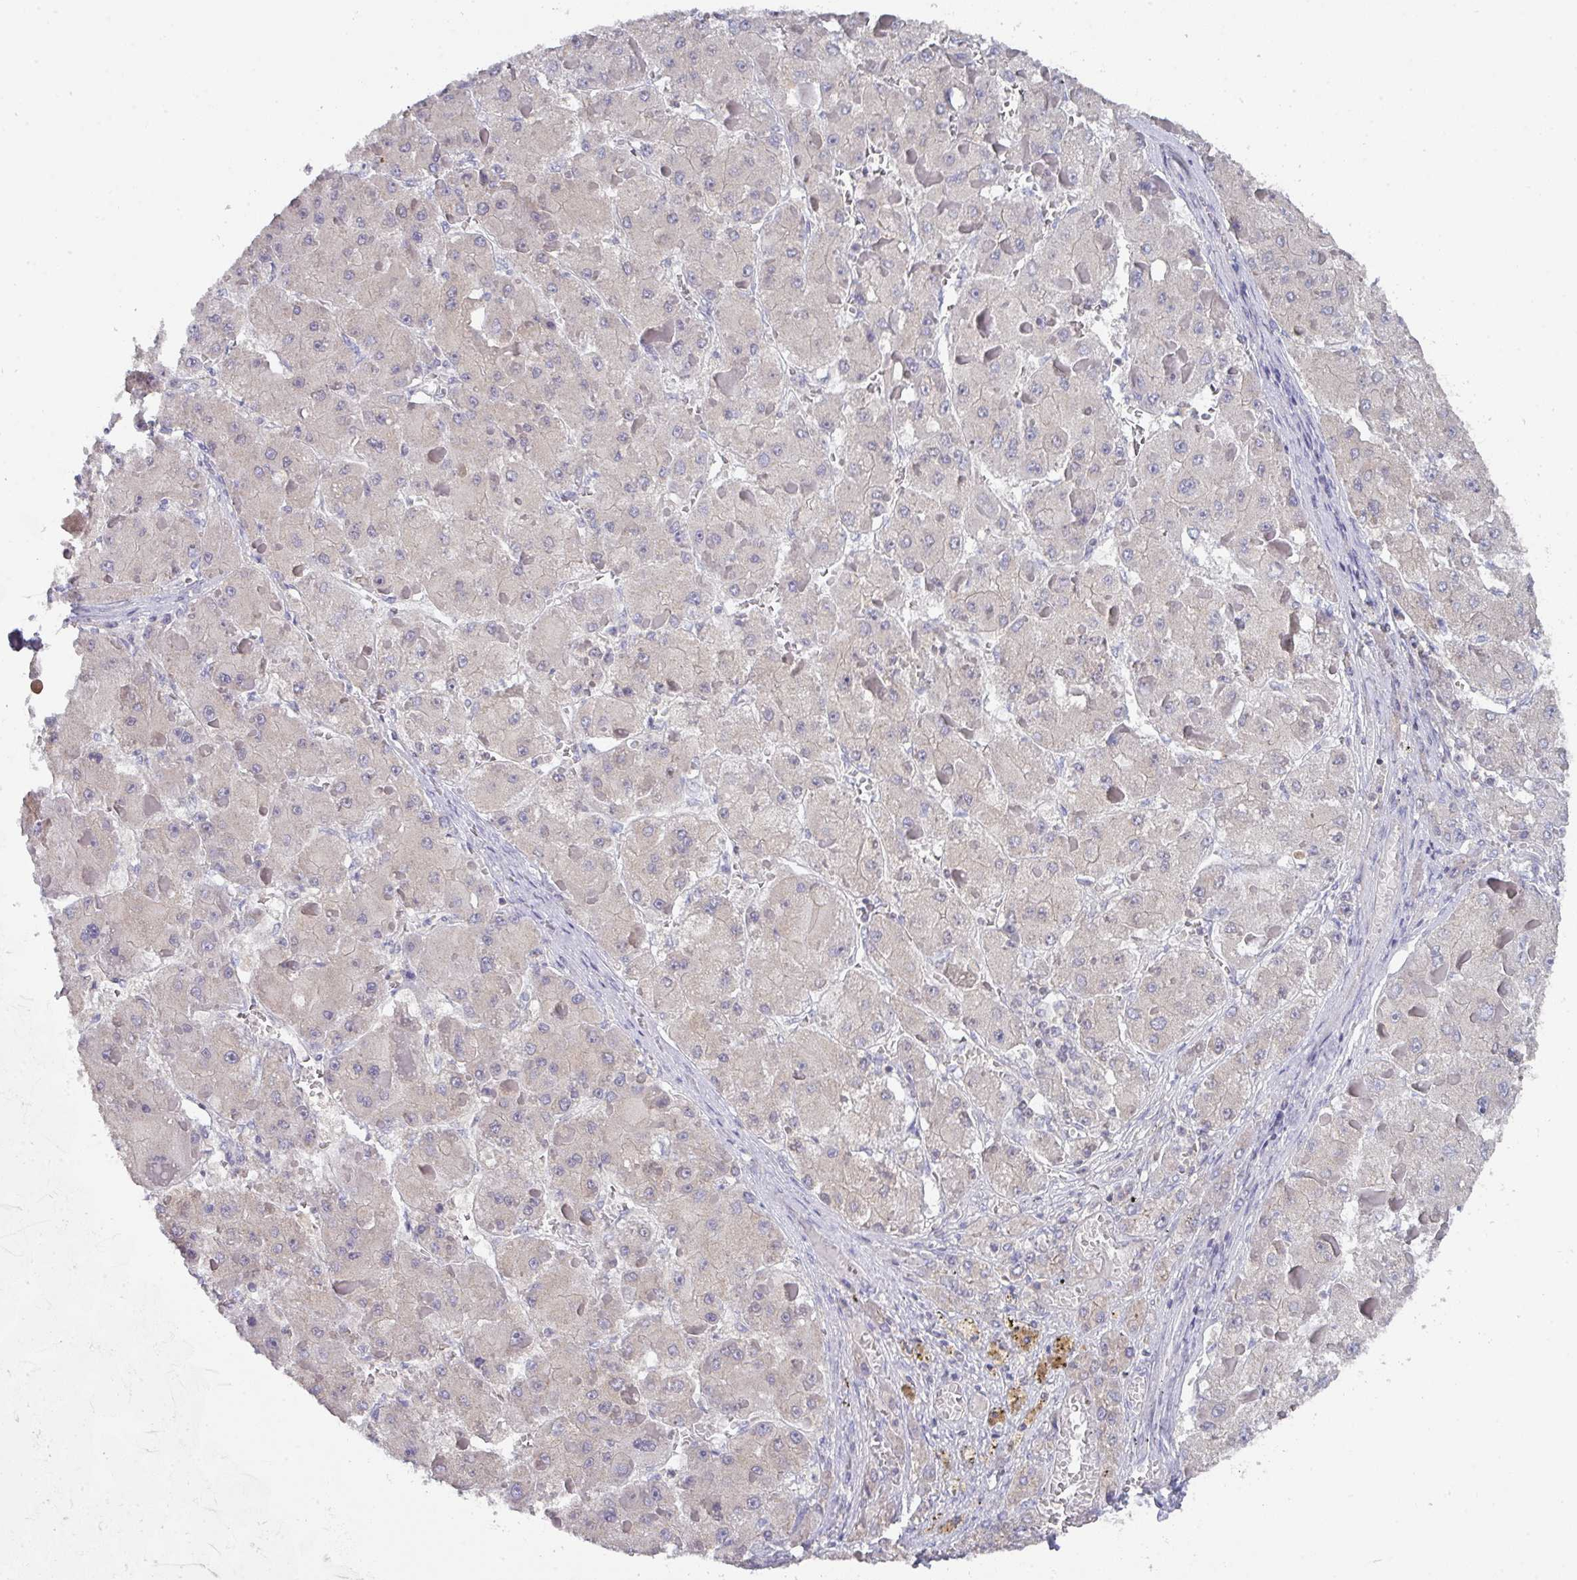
{"staining": {"intensity": "negative", "quantity": "none", "location": "none"}, "tissue": "liver cancer", "cell_type": "Tumor cells", "image_type": "cancer", "snomed": [{"axis": "morphology", "description": "Carcinoma, Hepatocellular, NOS"}, {"axis": "topography", "description": "Liver"}], "caption": "This is an immunohistochemistry image of liver cancer. There is no positivity in tumor cells.", "gene": "DCAF12L2", "patient": {"sex": "female", "age": 73}}